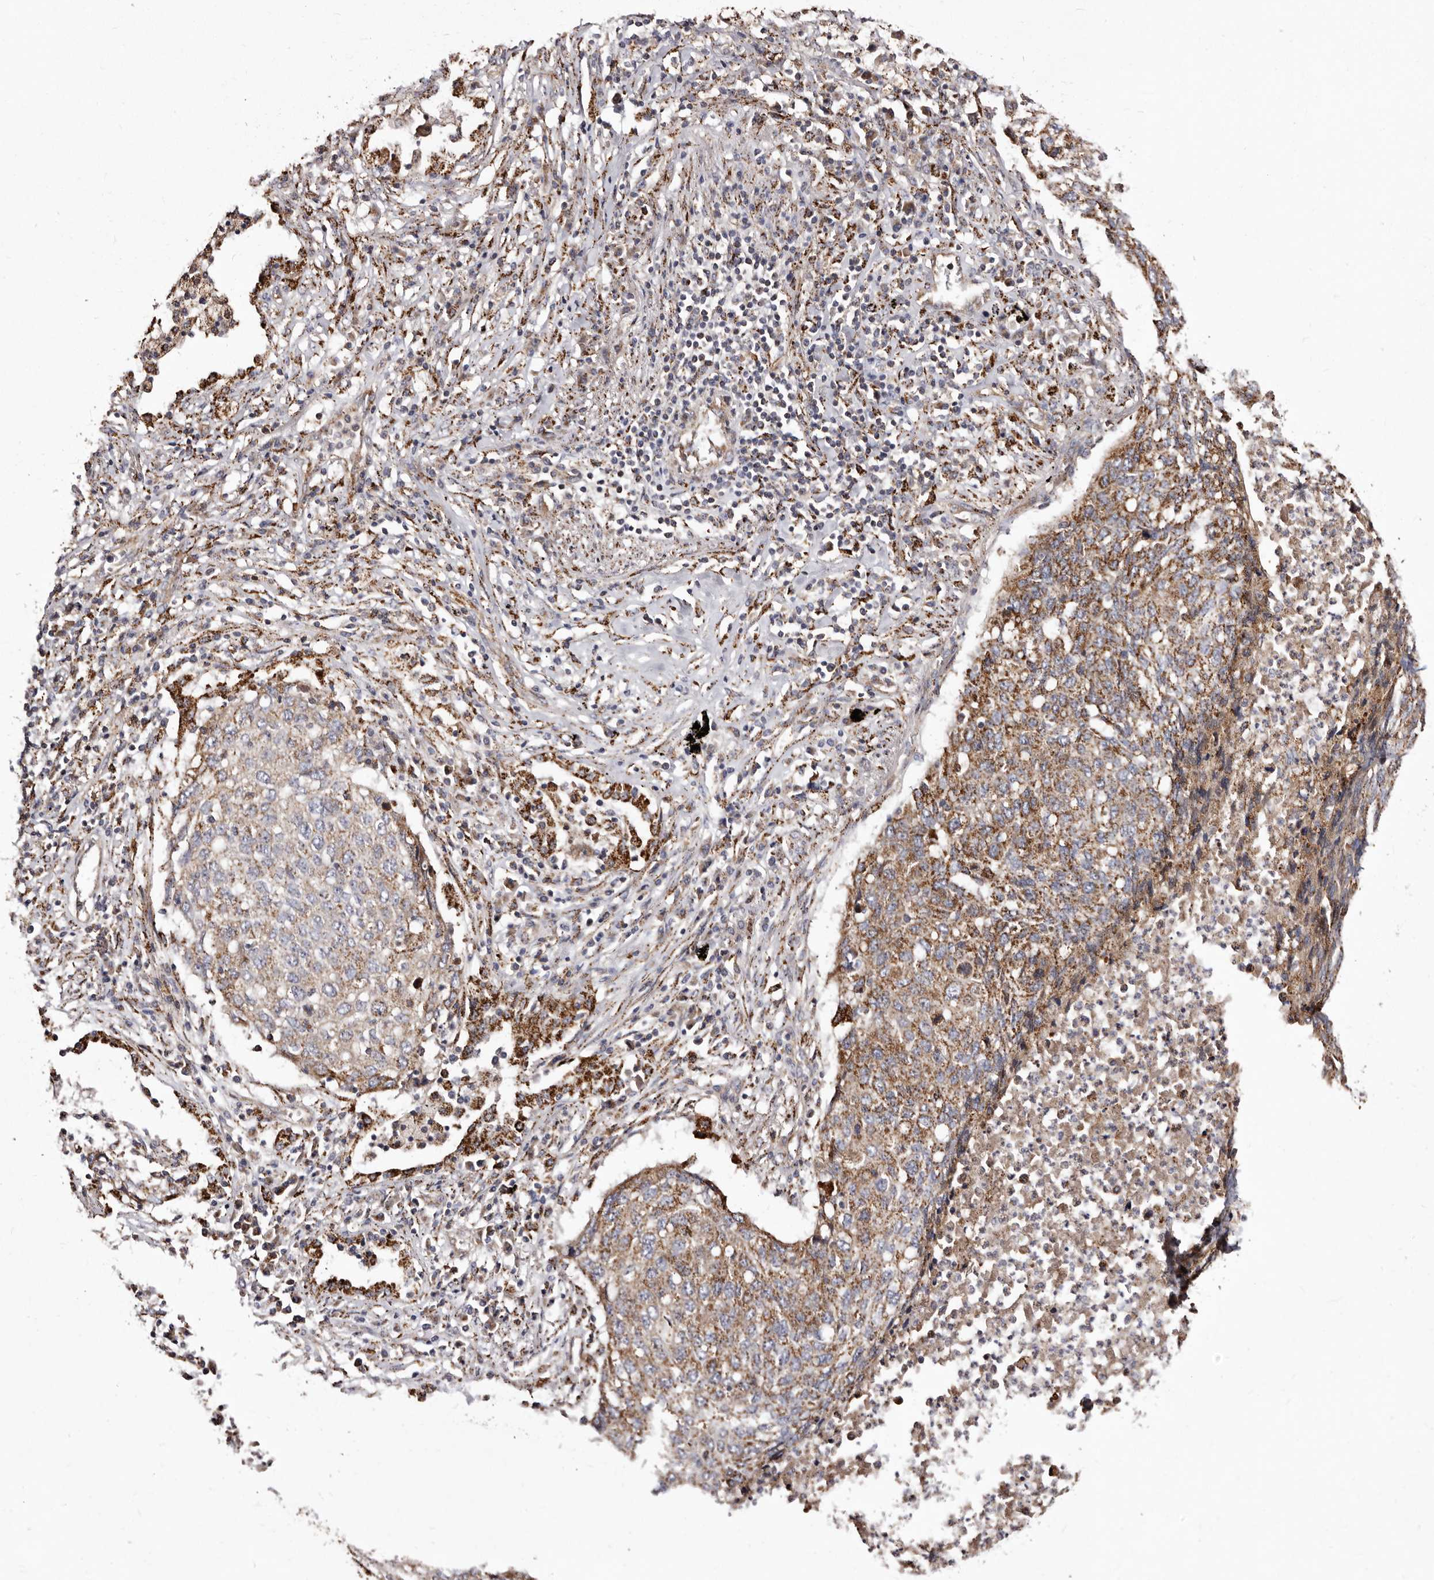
{"staining": {"intensity": "moderate", "quantity": ">75%", "location": "cytoplasmic/membranous"}, "tissue": "lung cancer", "cell_type": "Tumor cells", "image_type": "cancer", "snomed": [{"axis": "morphology", "description": "Squamous cell carcinoma, NOS"}, {"axis": "topography", "description": "Lung"}], "caption": "The histopathology image demonstrates staining of squamous cell carcinoma (lung), revealing moderate cytoplasmic/membranous protein staining (brown color) within tumor cells. (Brightfield microscopy of DAB IHC at high magnification).", "gene": "LUZP1", "patient": {"sex": "female", "age": 63}}